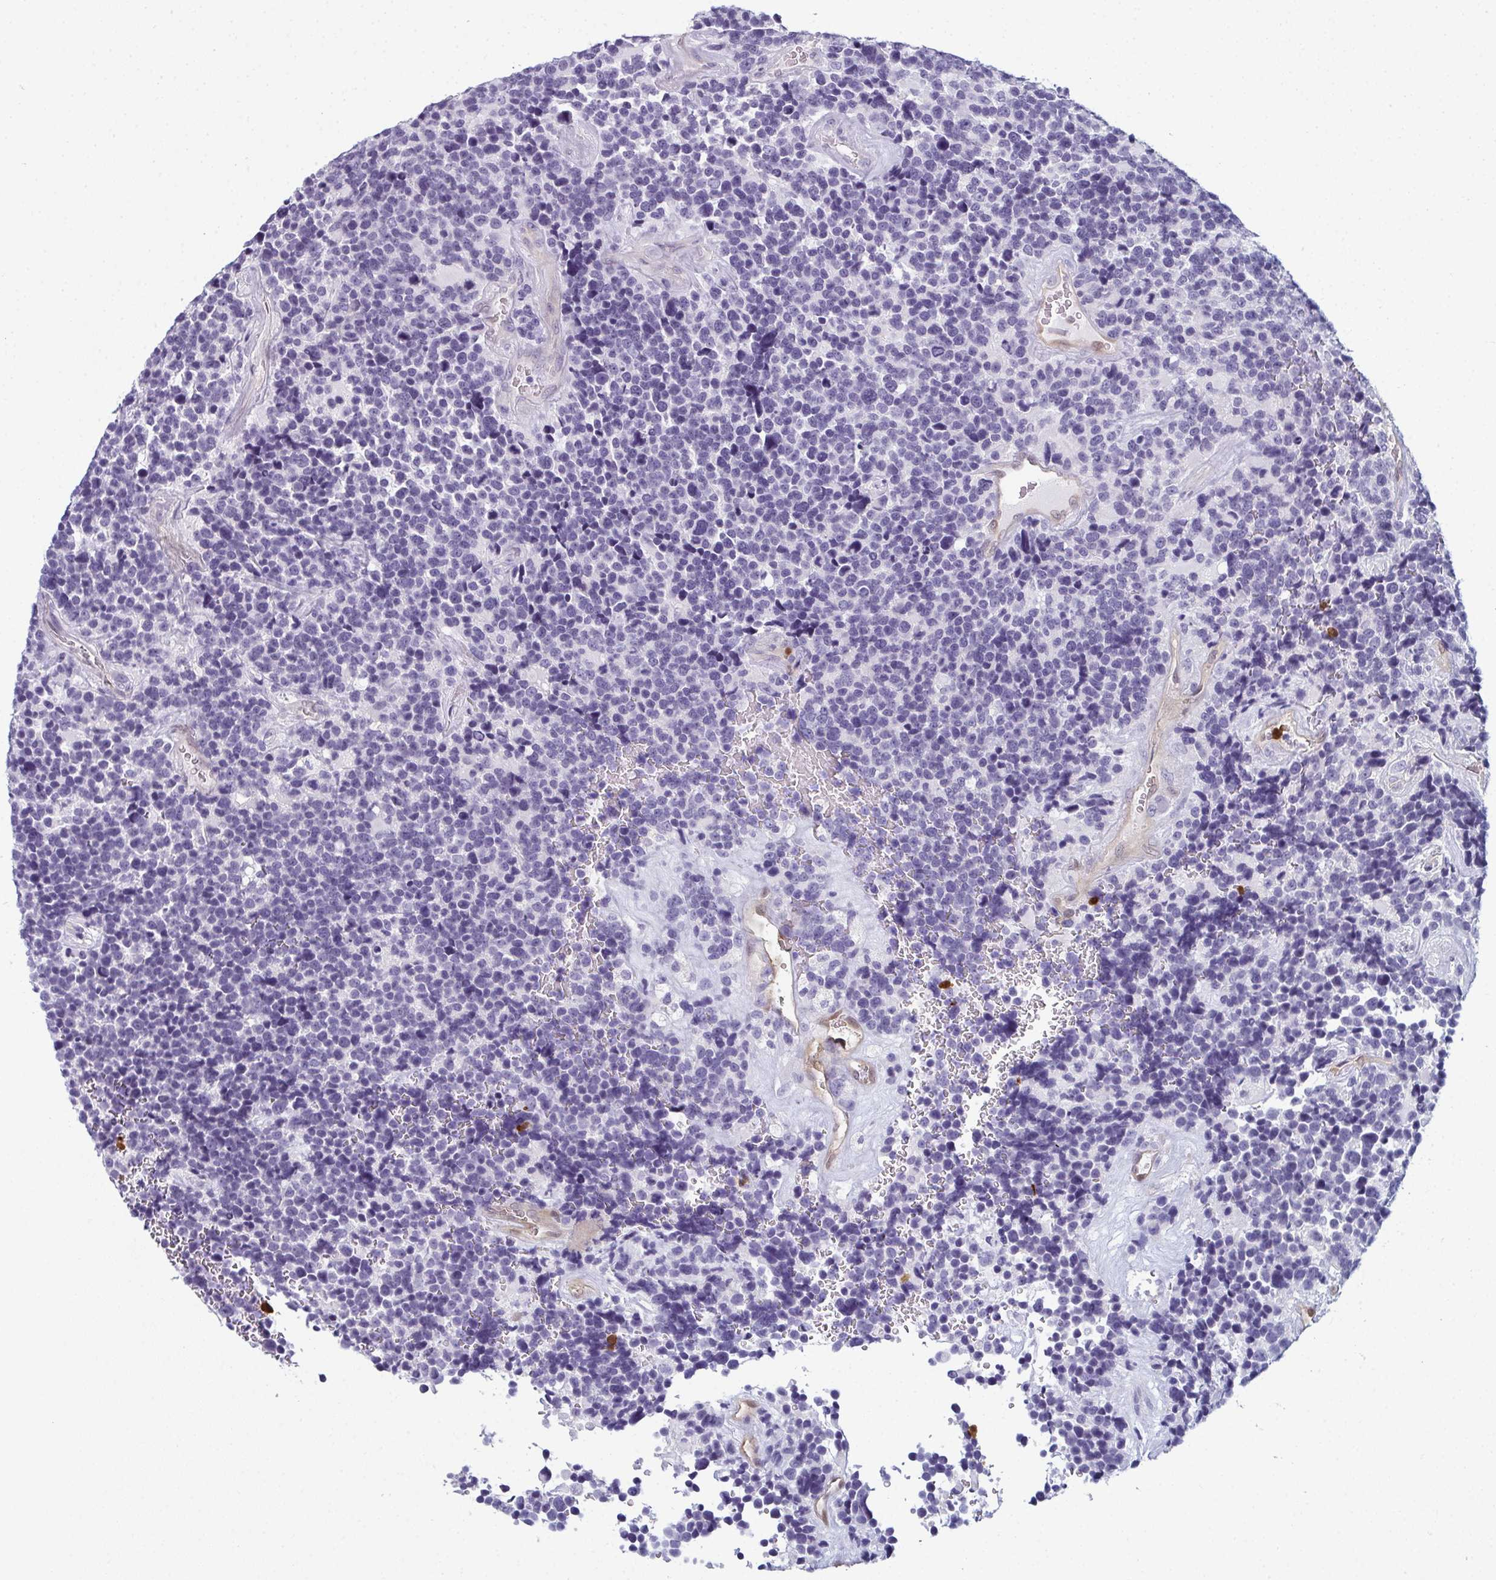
{"staining": {"intensity": "negative", "quantity": "none", "location": "none"}, "tissue": "glioma", "cell_type": "Tumor cells", "image_type": "cancer", "snomed": [{"axis": "morphology", "description": "Glioma, malignant, High grade"}, {"axis": "topography", "description": "Brain"}], "caption": "There is no significant positivity in tumor cells of glioma. (Brightfield microscopy of DAB immunohistochemistry at high magnification).", "gene": "CDA", "patient": {"sex": "male", "age": 33}}